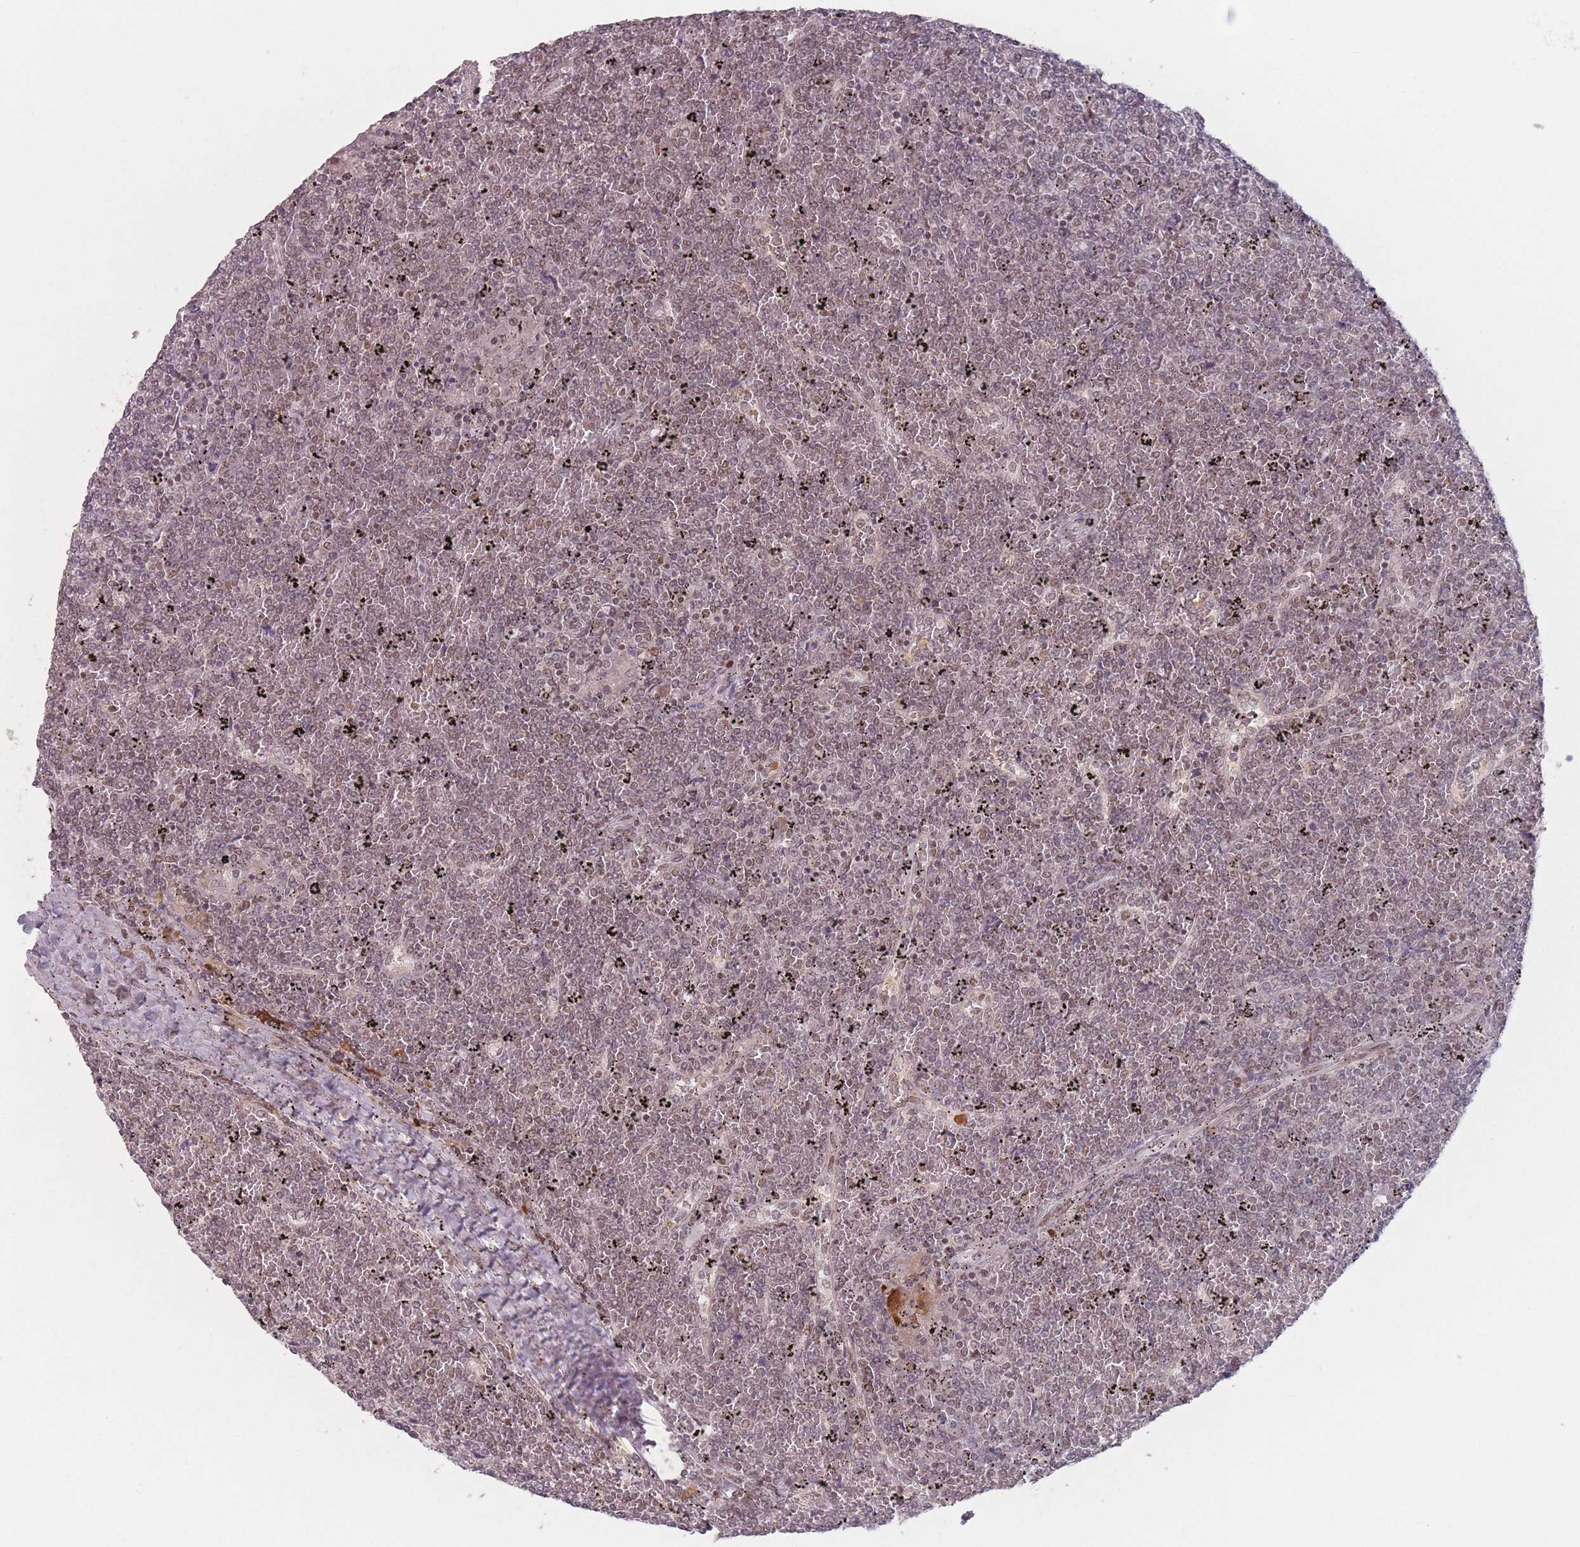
{"staining": {"intensity": "weak", "quantity": ">75%", "location": "nuclear"}, "tissue": "lymphoma", "cell_type": "Tumor cells", "image_type": "cancer", "snomed": [{"axis": "morphology", "description": "Malignant lymphoma, non-Hodgkin's type, Low grade"}, {"axis": "topography", "description": "Spleen"}], "caption": "A brown stain shows weak nuclear positivity of a protein in human lymphoma tumor cells.", "gene": "OR10C1", "patient": {"sex": "female", "age": 19}}